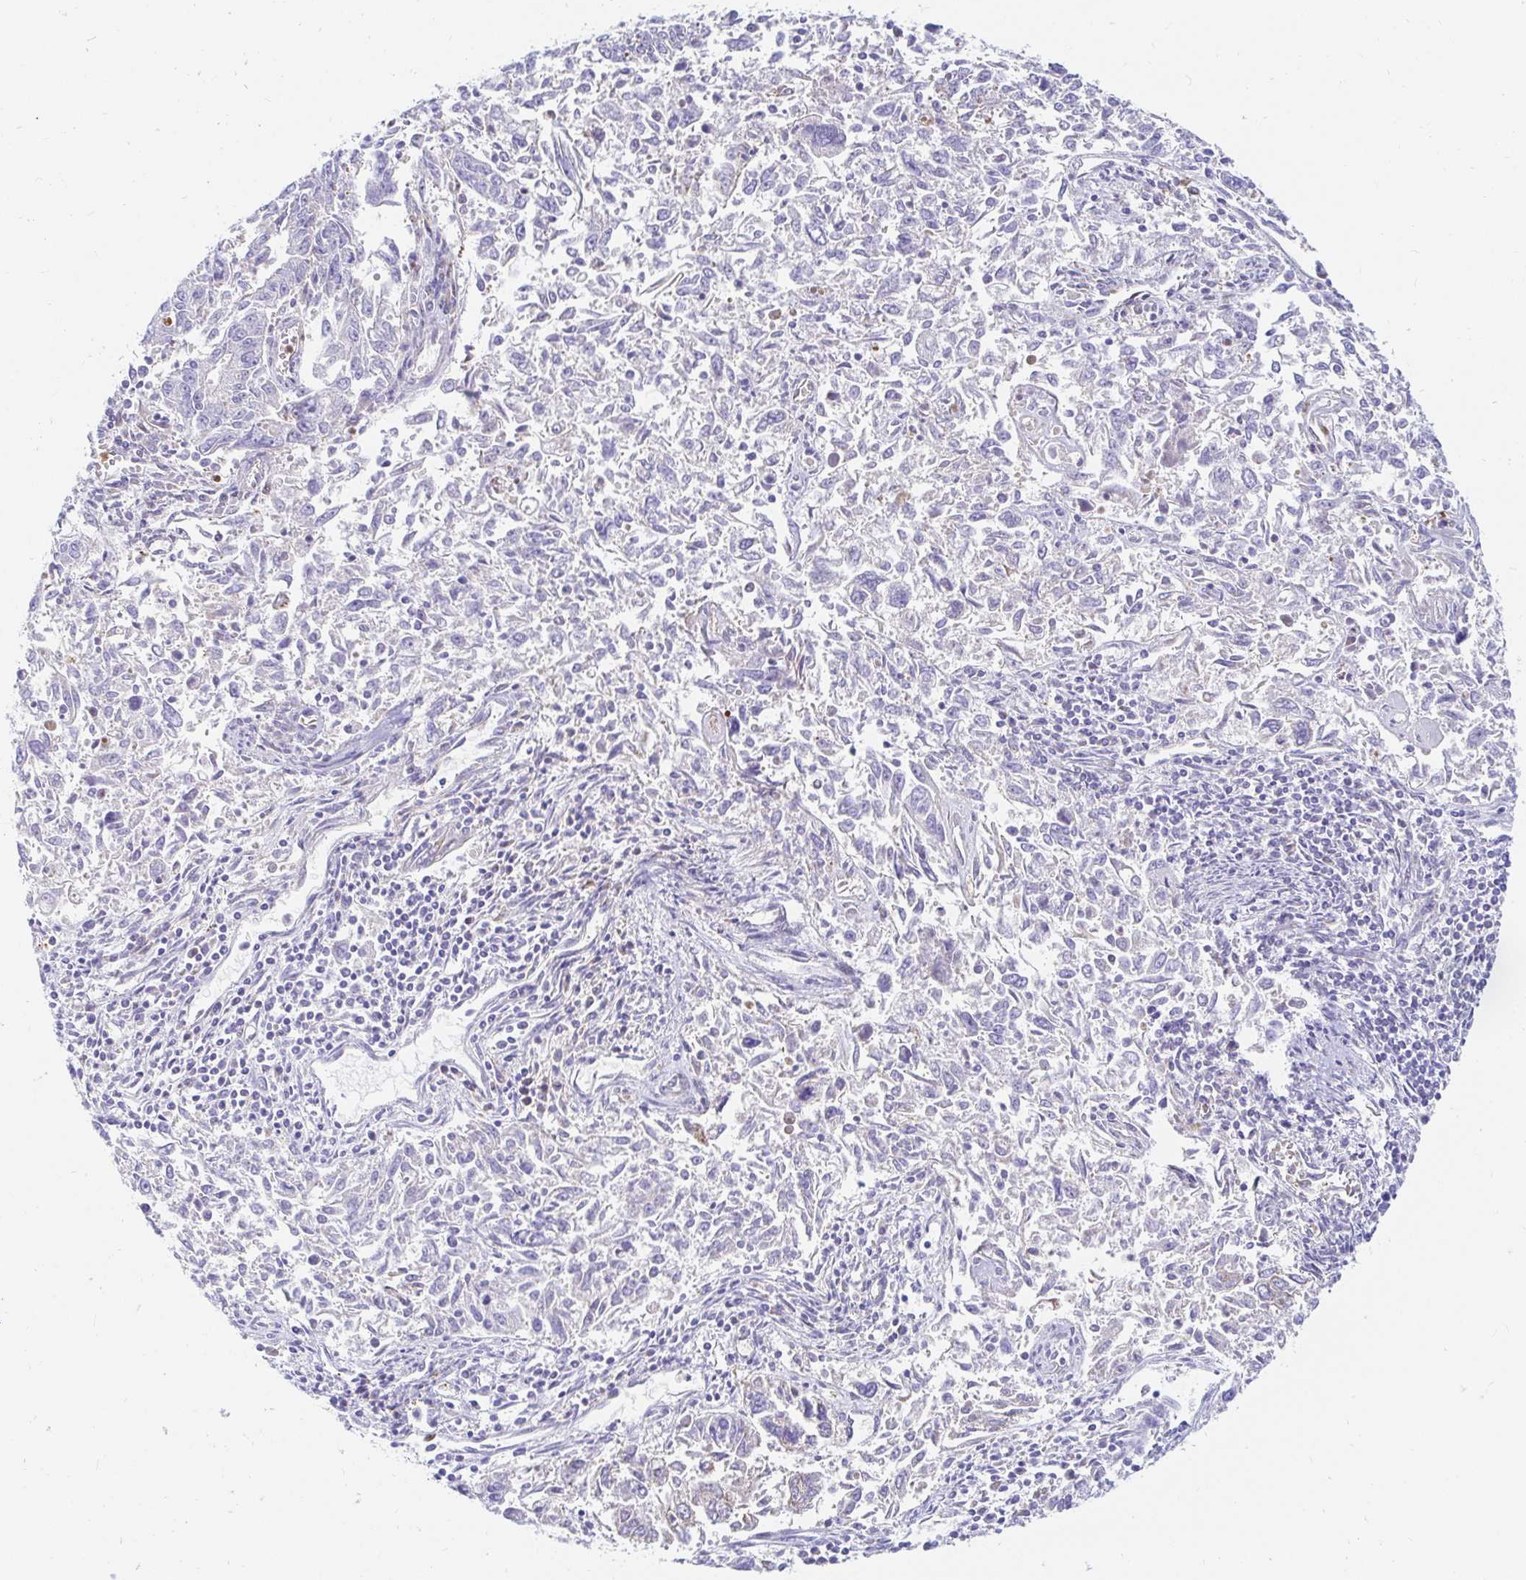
{"staining": {"intensity": "negative", "quantity": "none", "location": "none"}, "tissue": "endometrial cancer", "cell_type": "Tumor cells", "image_type": "cancer", "snomed": [{"axis": "morphology", "description": "Adenocarcinoma, NOS"}, {"axis": "topography", "description": "Endometrium"}], "caption": "Immunohistochemistry of human endometrial cancer (adenocarcinoma) reveals no expression in tumor cells.", "gene": "HINFP", "patient": {"sex": "female", "age": 42}}